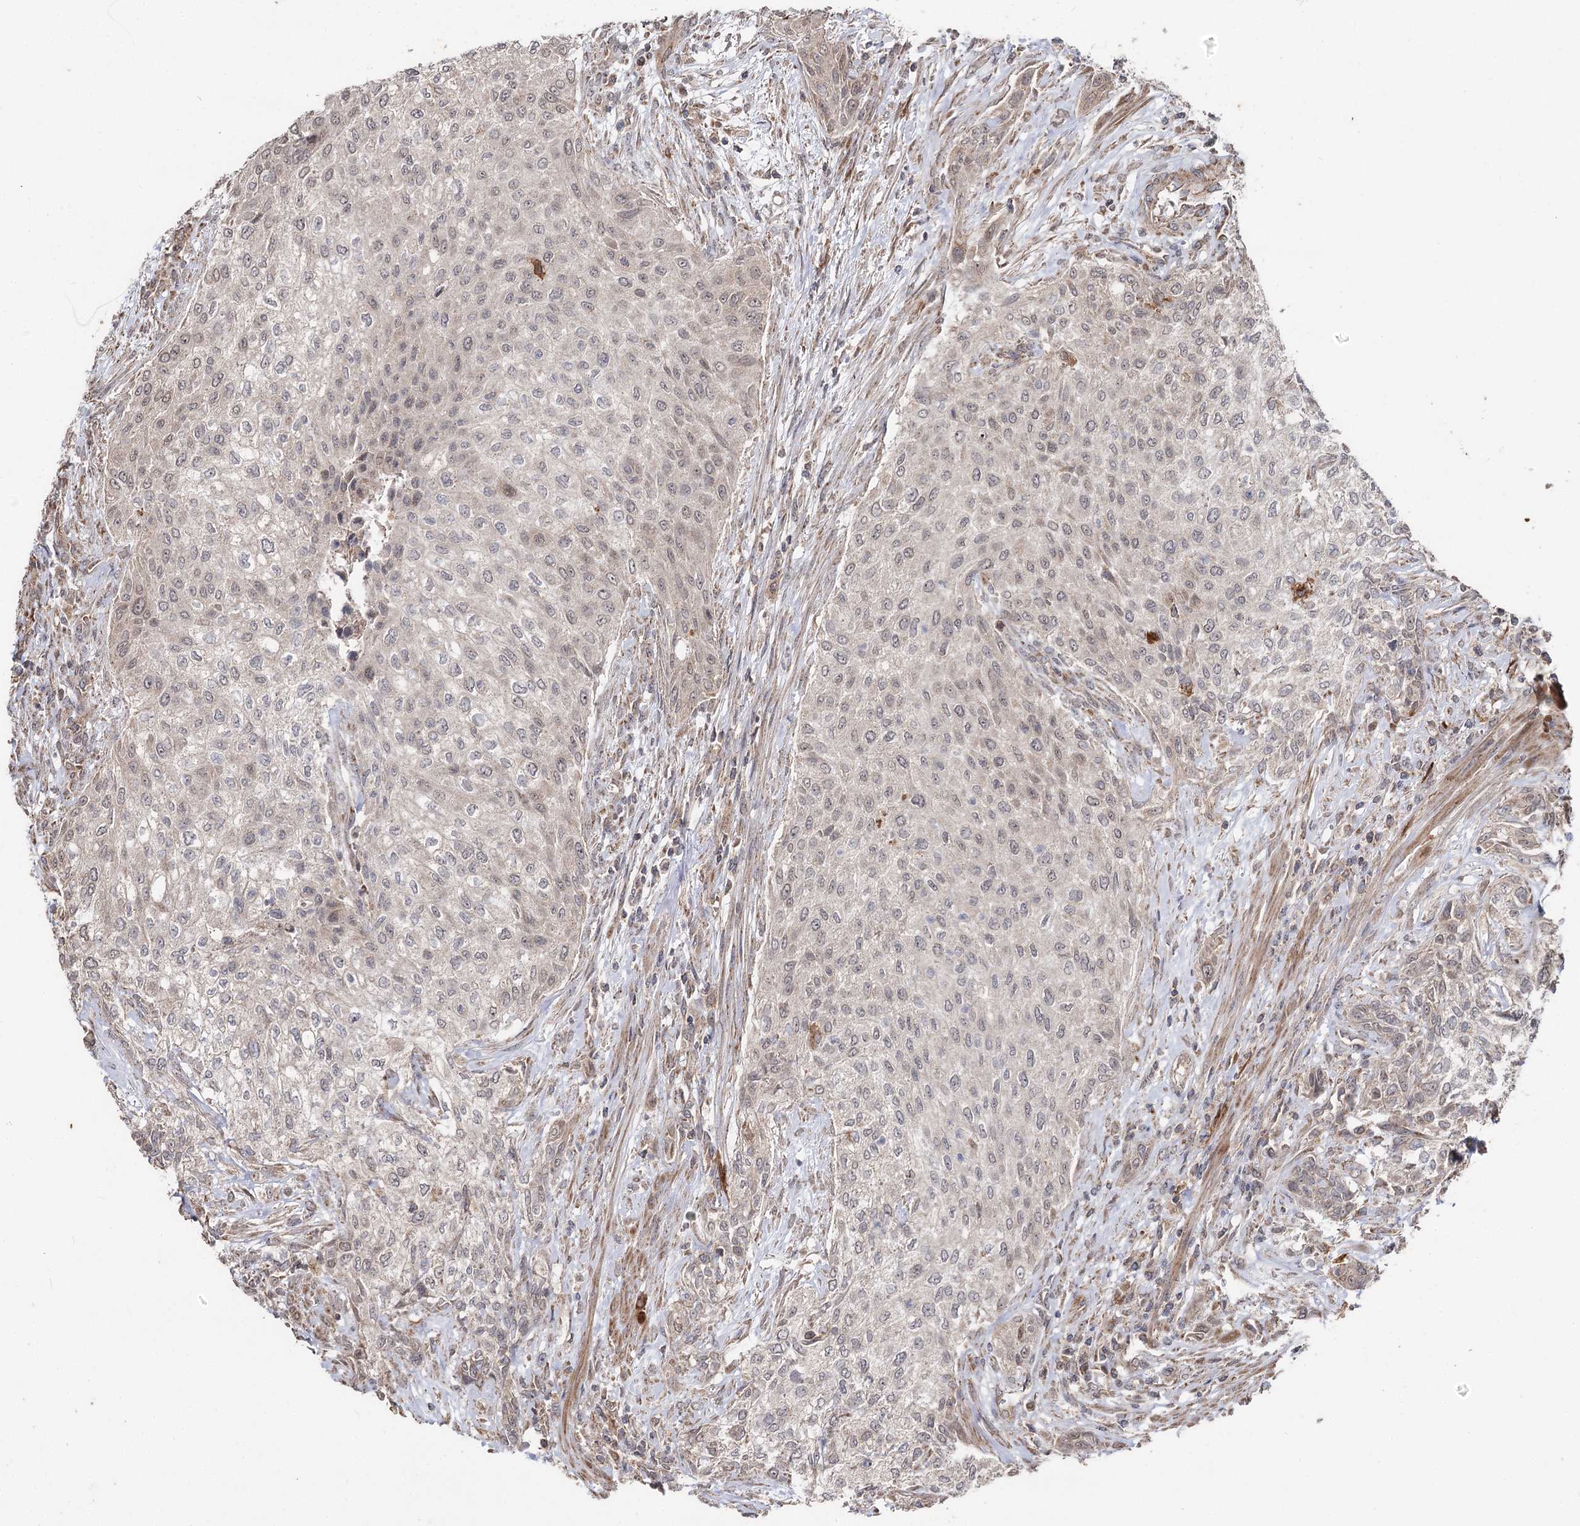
{"staining": {"intensity": "weak", "quantity": "<25%", "location": "cytoplasmic/membranous"}, "tissue": "urothelial cancer", "cell_type": "Tumor cells", "image_type": "cancer", "snomed": [{"axis": "morphology", "description": "Normal tissue, NOS"}, {"axis": "morphology", "description": "Urothelial carcinoma, NOS"}, {"axis": "topography", "description": "Urinary bladder"}, {"axis": "topography", "description": "Peripheral nerve tissue"}], "caption": "The immunohistochemistry micrograph has no significant staining in tumor cells of transitional cell carcinoma tissue.", "gene": "MINDY3", "patient": {"sex": "male", "age": 35}}